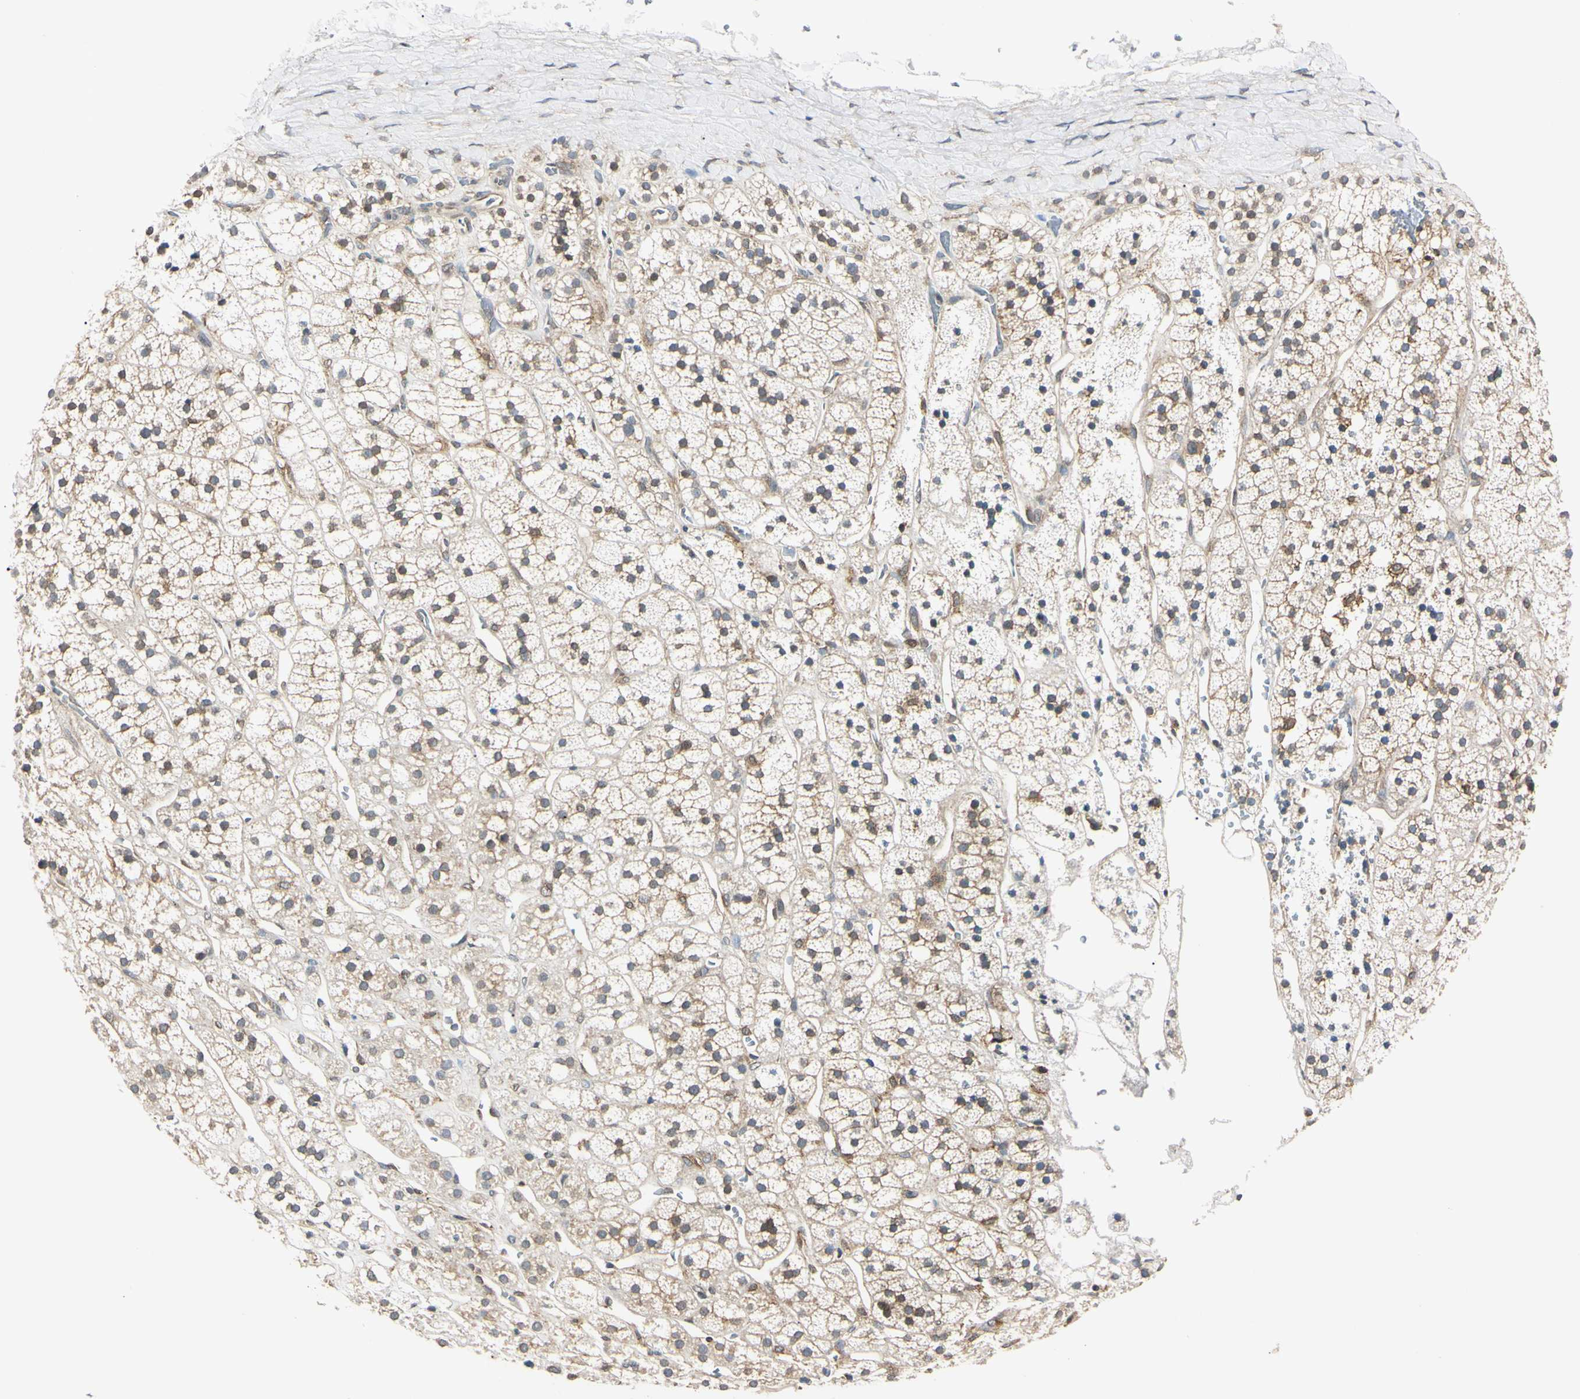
{"staining": {"intensity": "moderate", "quantity": "25%-75%", "location": "cytoplasmic/membranous"}, "tissue": "adrenal gland", "cell_type": "Glandular cells", "image_type": "normal", "snomed": [{"axis": "morphology", "description": "Normal tissue, NOS"}, {"axis": "topography", "description": "Adrenal gland"}], "caption": "This is a histology image of IHC staining of unremarkable adrenal gland, which shows moderate expression in the cytoplasmic/membranous of glandular cells.", "gene": "EPN1", "patient": {"sex": "male", "age": 56}}